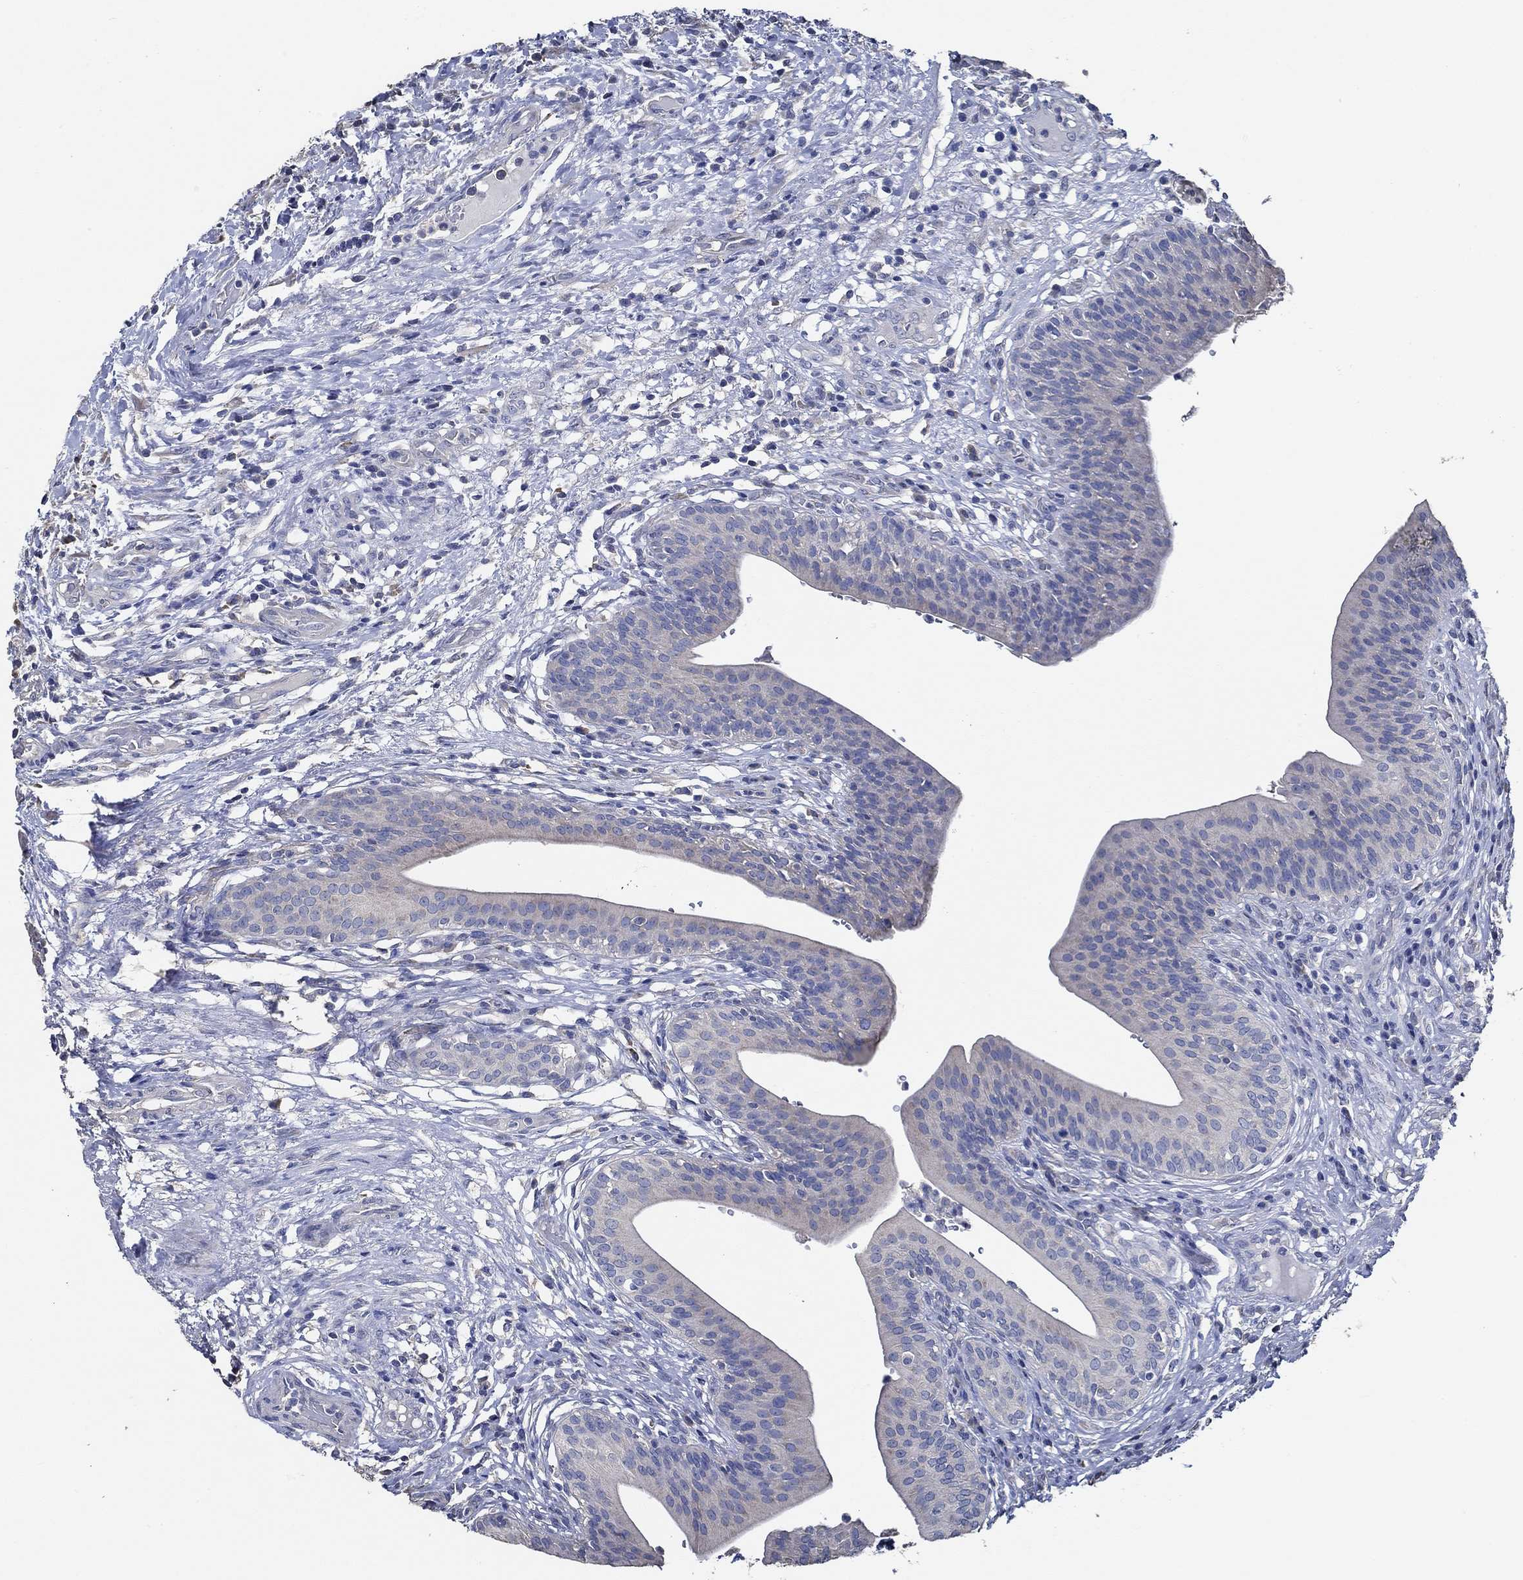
{"staining": {"intensity": "negative", "quantity": "none", "location": "none"}, "tissue": "urinary bladder", "cell_type": "Urothelial cells", "image_type": "normal", "snomed": [{"axis": "morphology", "description": "Normal tissue, NOS"}, {"axis": "topography", "description": "Urinary bladder"}], "caption": "DAB immunohistochemical staining of benign urinary bladder reveals no significant staining in urothelial cells.", "gene": "DOCK3", "patient": {"sex": "male", "age": 66}}